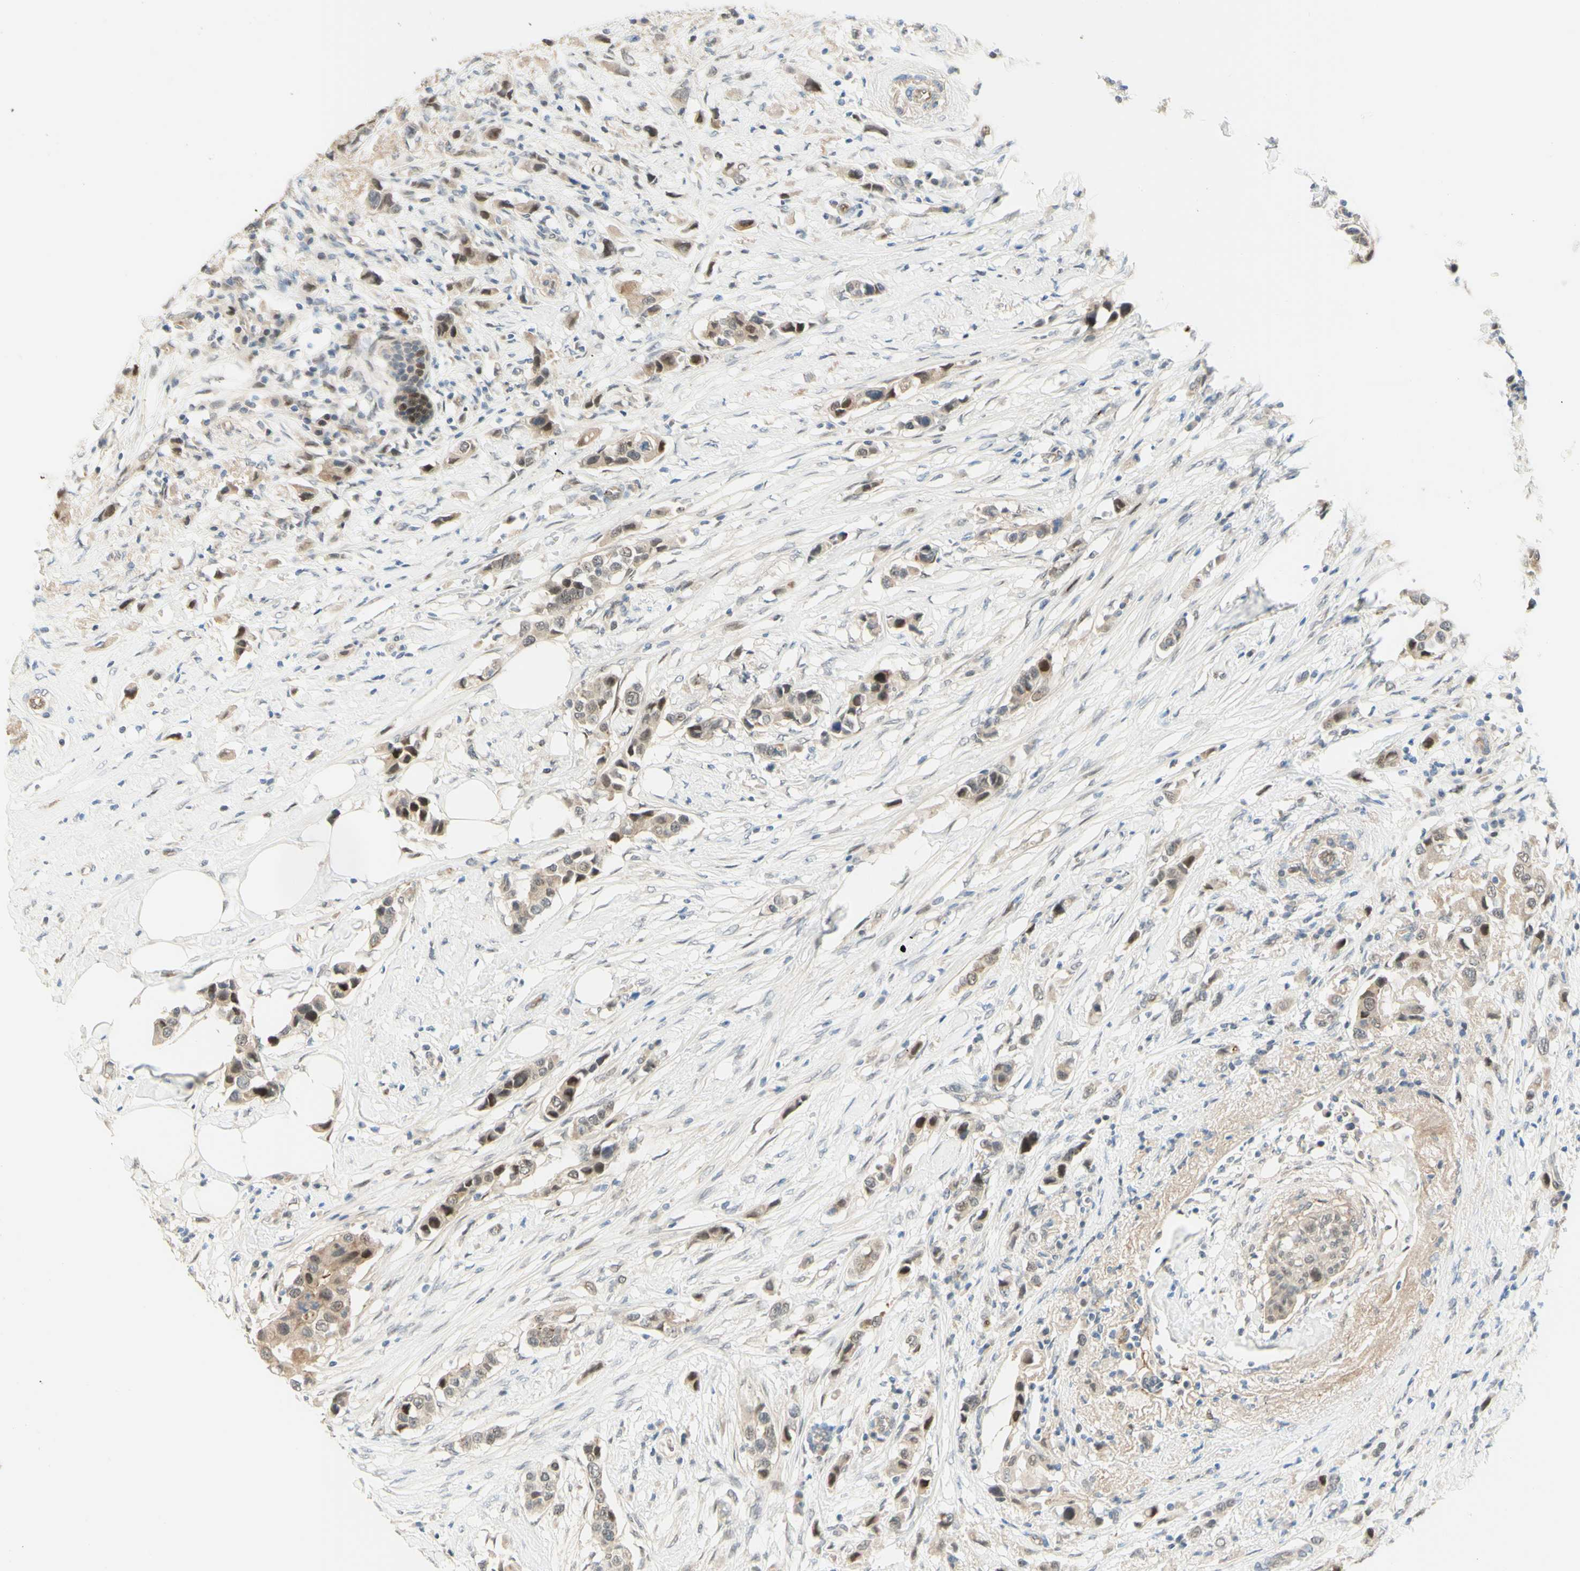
{"staining": {"intensity": "moderate", "quantity": "25%-75%", "location": "cytoplasmic/membranous,nuclear"}, "tissue": "breast cancer", "cell_type": "Tumor cells", "image_type": "cancer", "snomed": [{"axis": "morphology", "description": "Normal tissue, NOS"}, {"axis": "morphology", "description": "Duct carcinoma"}, {"axis": "topography", "description": "Breast"}], "caption": "Immunohistochemistry (IHC) of breast cancer (infiltrating ductal carcinoma) demonstrates medium levels of moderate cytoplasmic/membranous and nuclear staining in approximately 25%-75% of tumor cells.", "gene": "ANGPT2", "patient": {"sex": "female", "age": 50}}